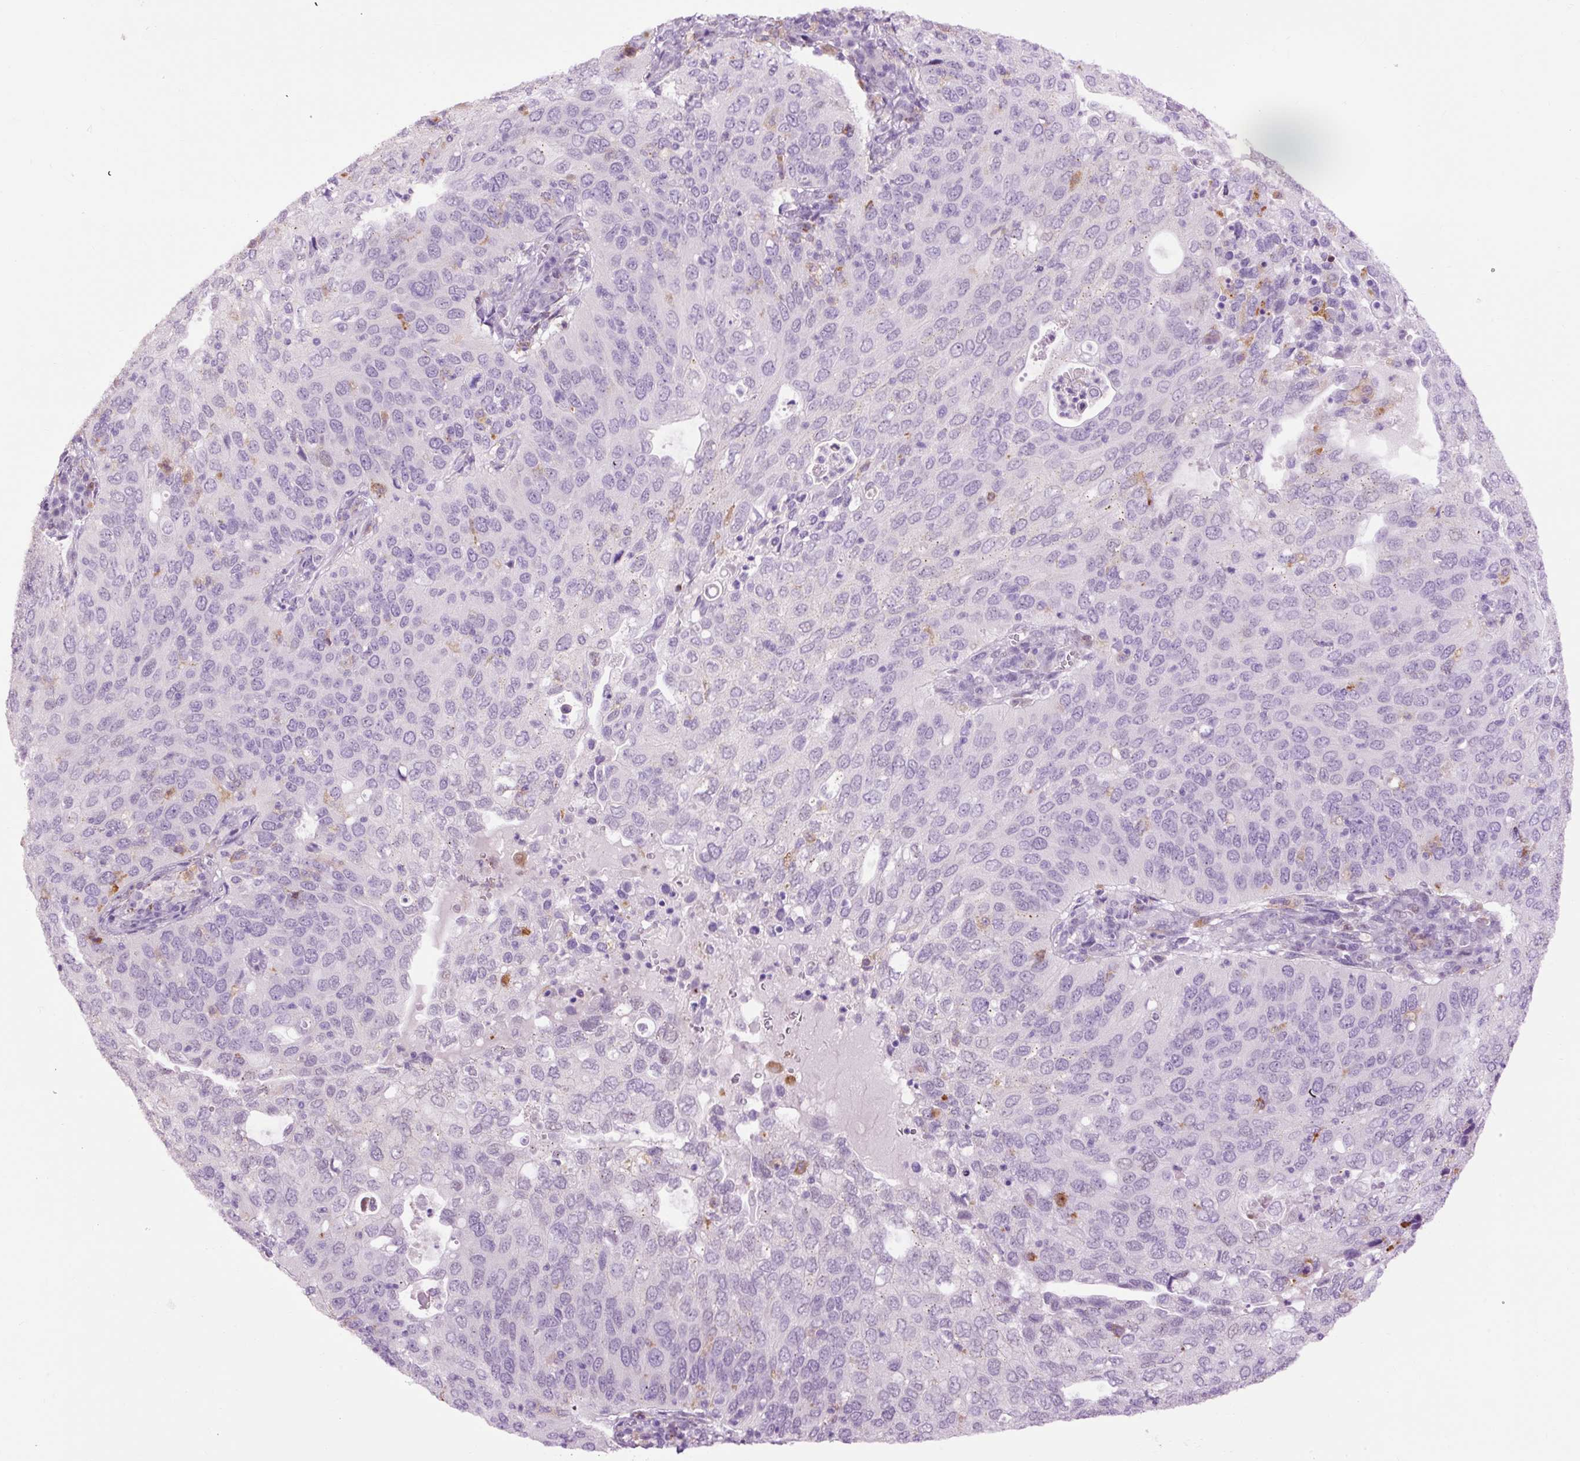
{"staining": {"intensity": "negative", "quantity": "none", "location": "none"}, "tissue": "cervical cancer", "cell_type": "Tumor cells", "image_type": "cancer", "snomed": [{"axis": "morphology", "description": "Squamous cell carcinoma, NOS"}, {"axis": "topography", "description": "Cervix"}], "caption": "This histopathology image is of cervical squamous cell carcinoma stained with IHC to label a protein in brown with the nuclei are counter-stained blue. There is no positivity in tumor cells.", "gene": "LY86", "patient": {"sex": "female", "age": 36}}